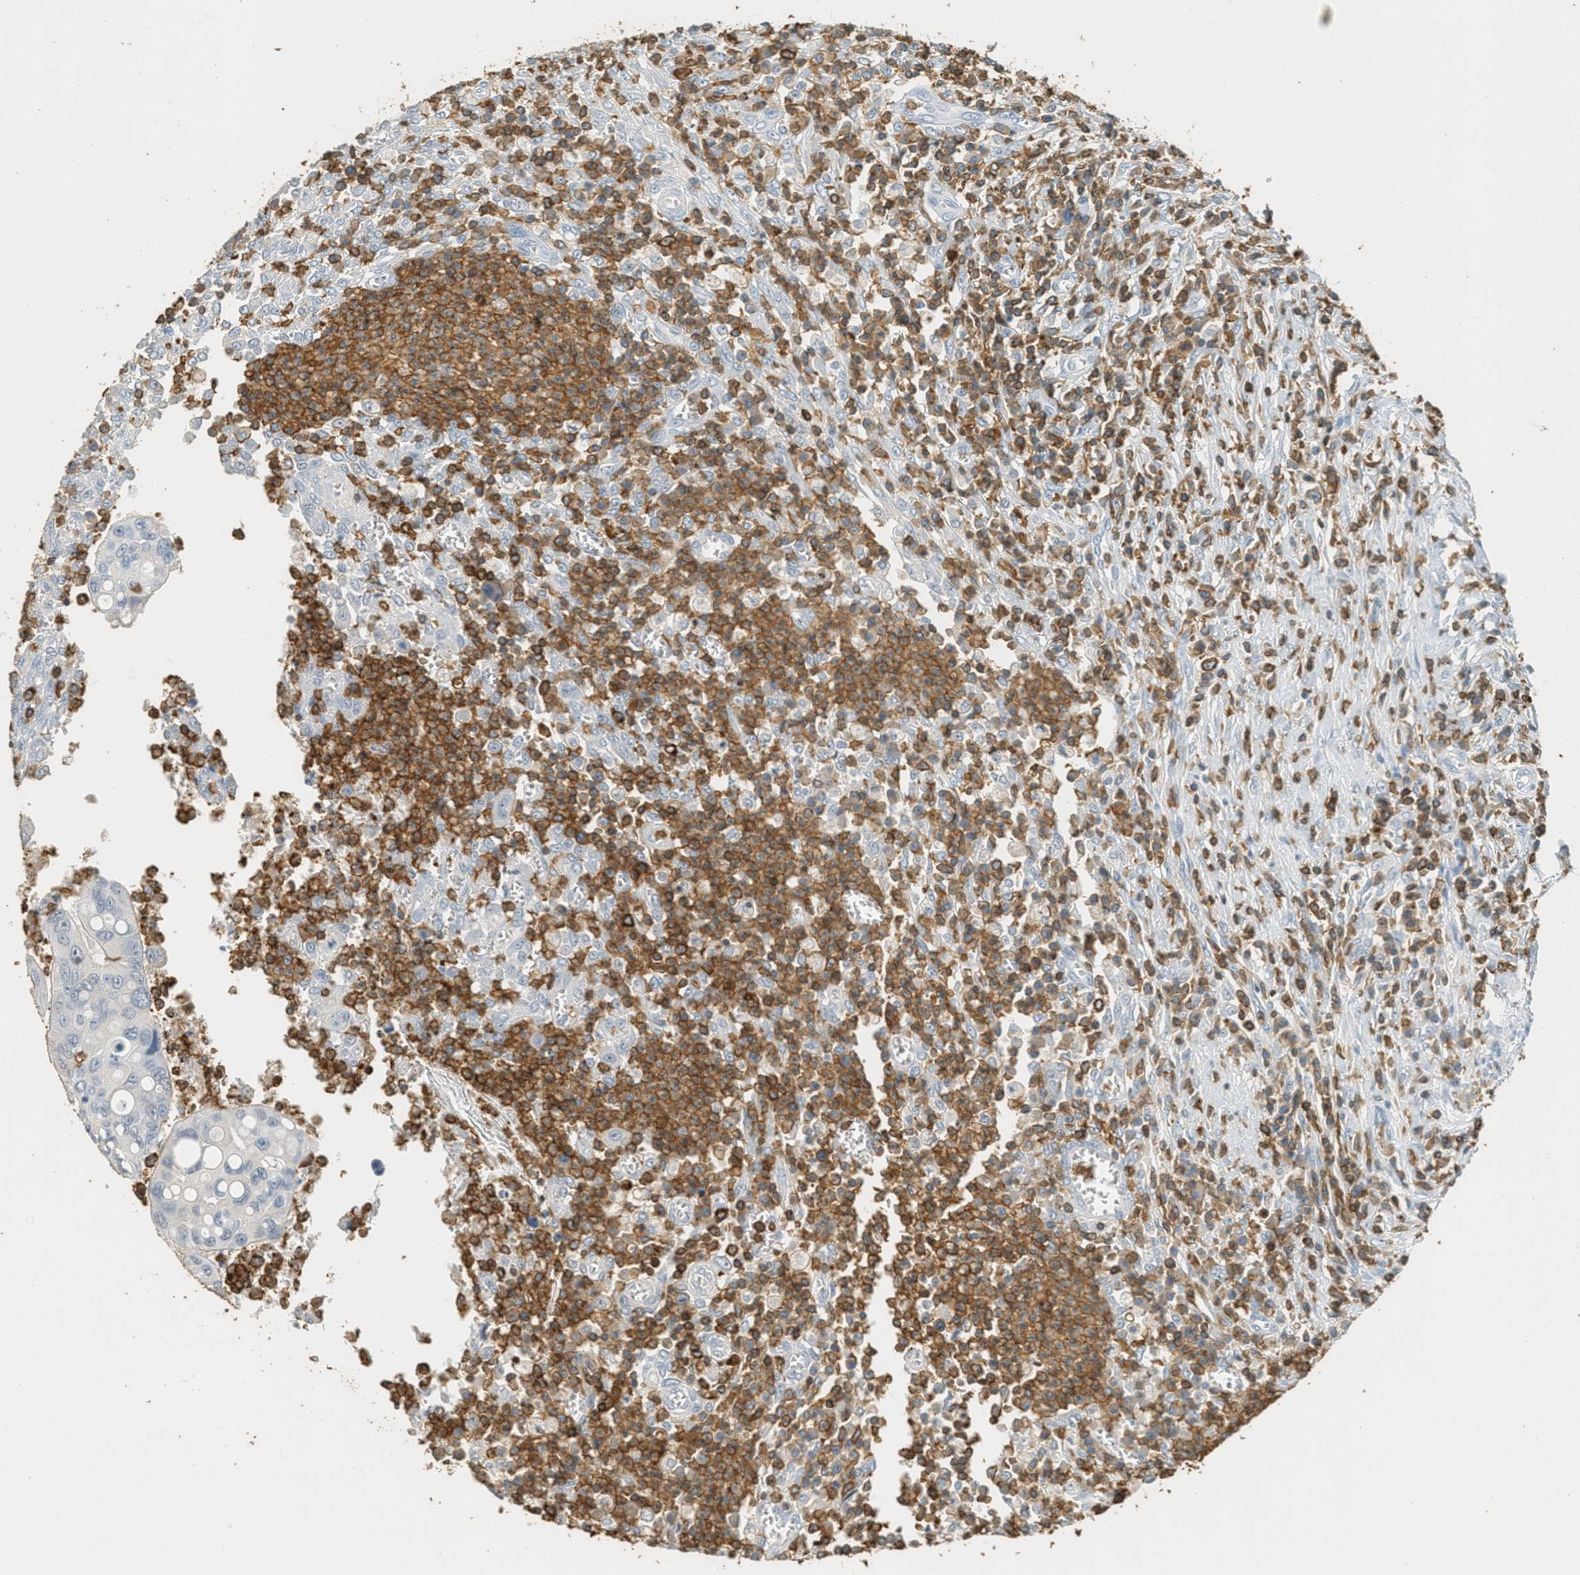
{"staining": {"intensity": "negative", "quantity": "none", "location": "none"}, "tissue": "colorectal cancer", "cell_type": "Tumor cells", "image_type": "cancer", "snomed": [{"axis": "morphology", "description": "Inflammation, NOS"}, {"axis": "morphology", "description": "Adenocarcinoma, NOS"}, {"axis": "topography", "description": "Colon"}], "caption": "Tumor cells show no significant protein expression in colorectal cancer (adenocarcinoma). The staining was performed using DAB (3,3'-diaminobenzidine) to visualize the protein expression in brown, while the nuclei were stained in blue with hematoxylin (Magnification: 20x).", "gene": "LSP1", "patient": {"sex": "male", "age": 72}}